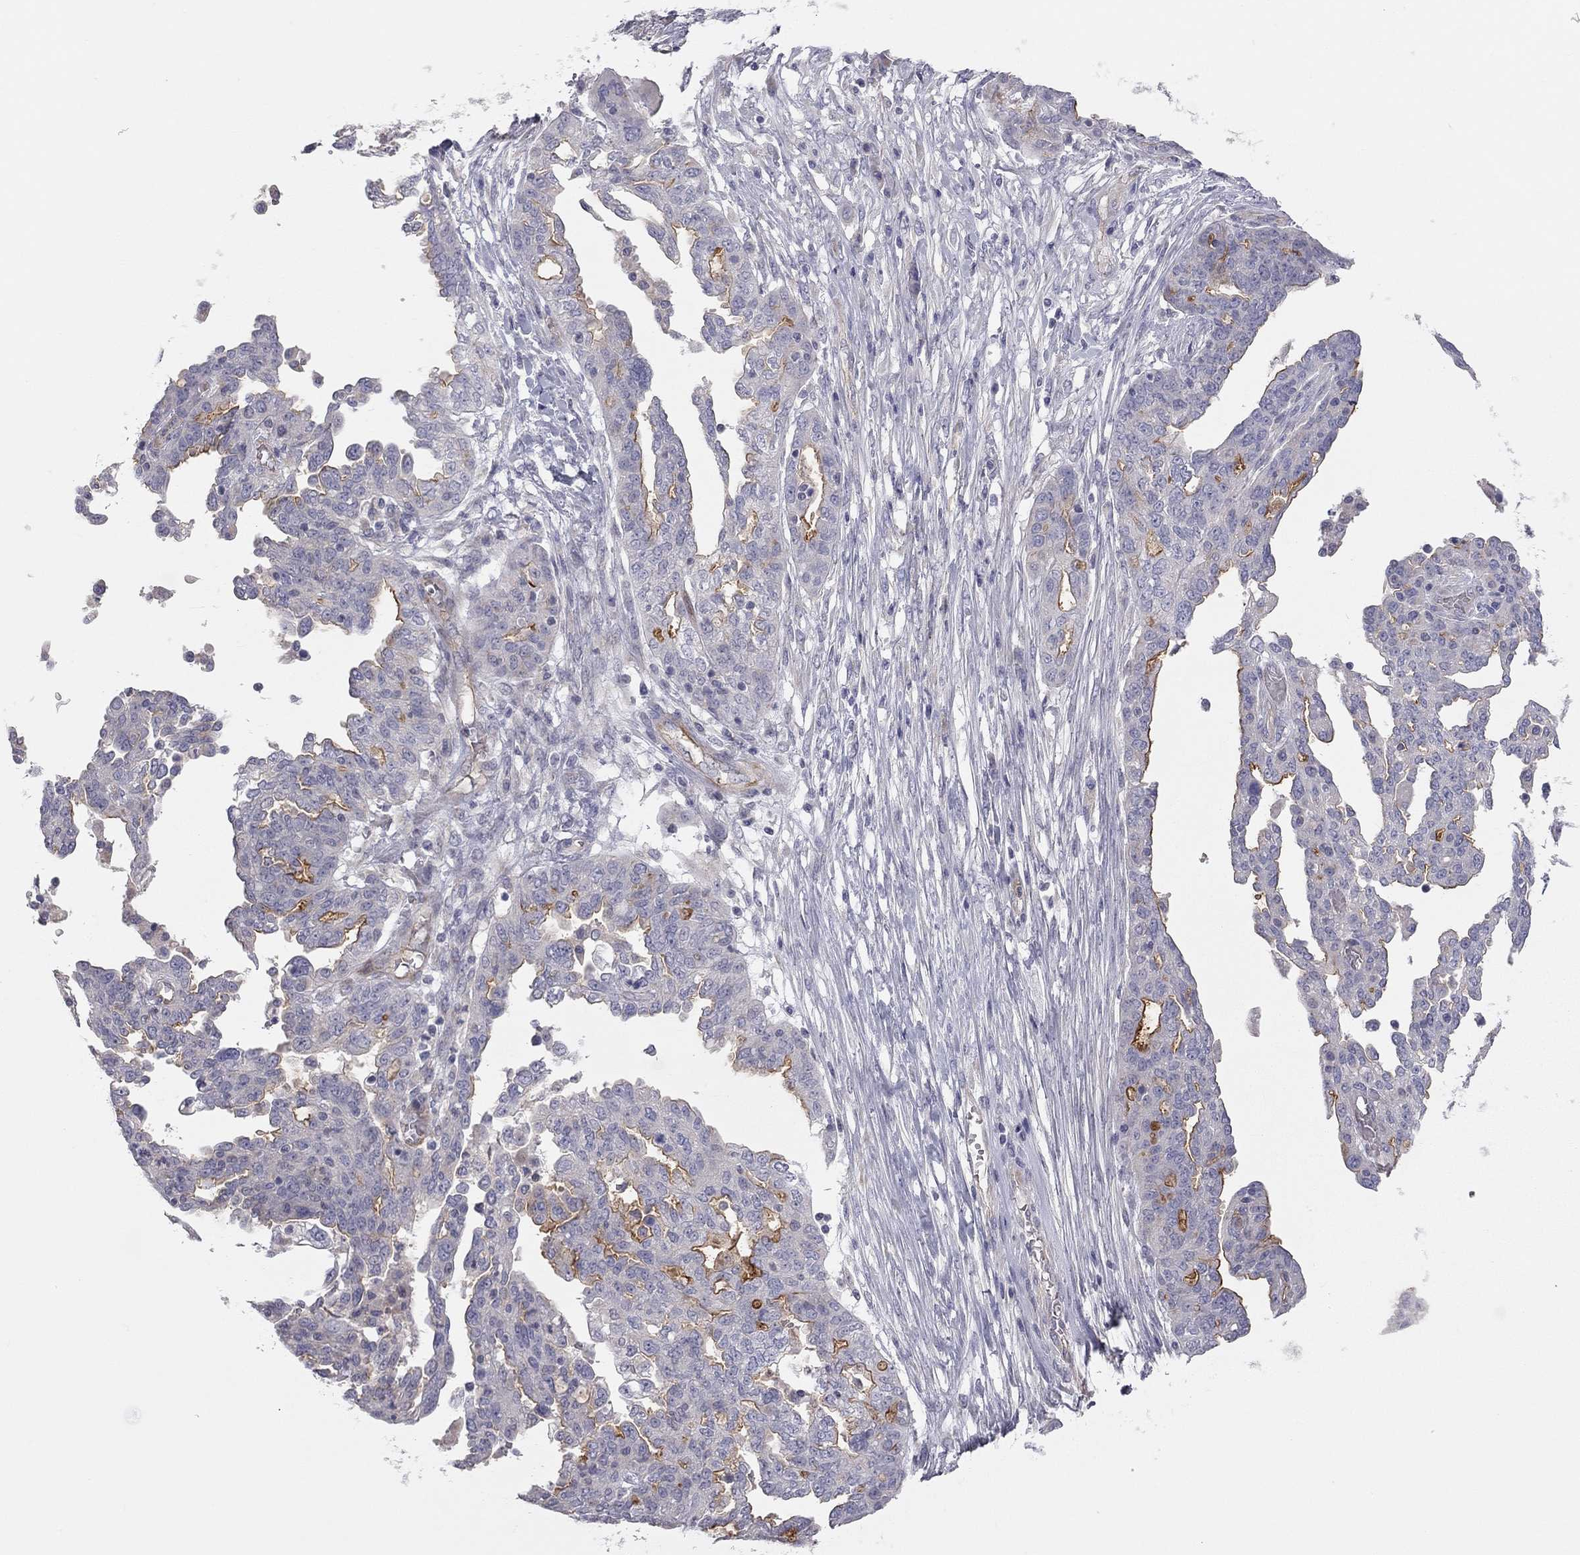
{"staining": {"intensity": "strong", "quantity": "<25%", "location": "cytoplasmic/membranous"}, "tissue": "ovarian cancer", "cell_type": "Tumor cells", "image_type": "cancer", "snomed": [{"axis": "morphology", "description": "Cystadenocarcinoma, serous, NOS"}, {"axis": "topography", "description": "Ovary"}], "caption": "The micrograph demonstrates staining of serous cystadenocarcinoma (ovarian), revealing strong cytoplasmic/membranous protein positivity (brown color) within tumor cells.", "gene": "GPRC5B", "patient": {"sex": "female", "age": 67}}